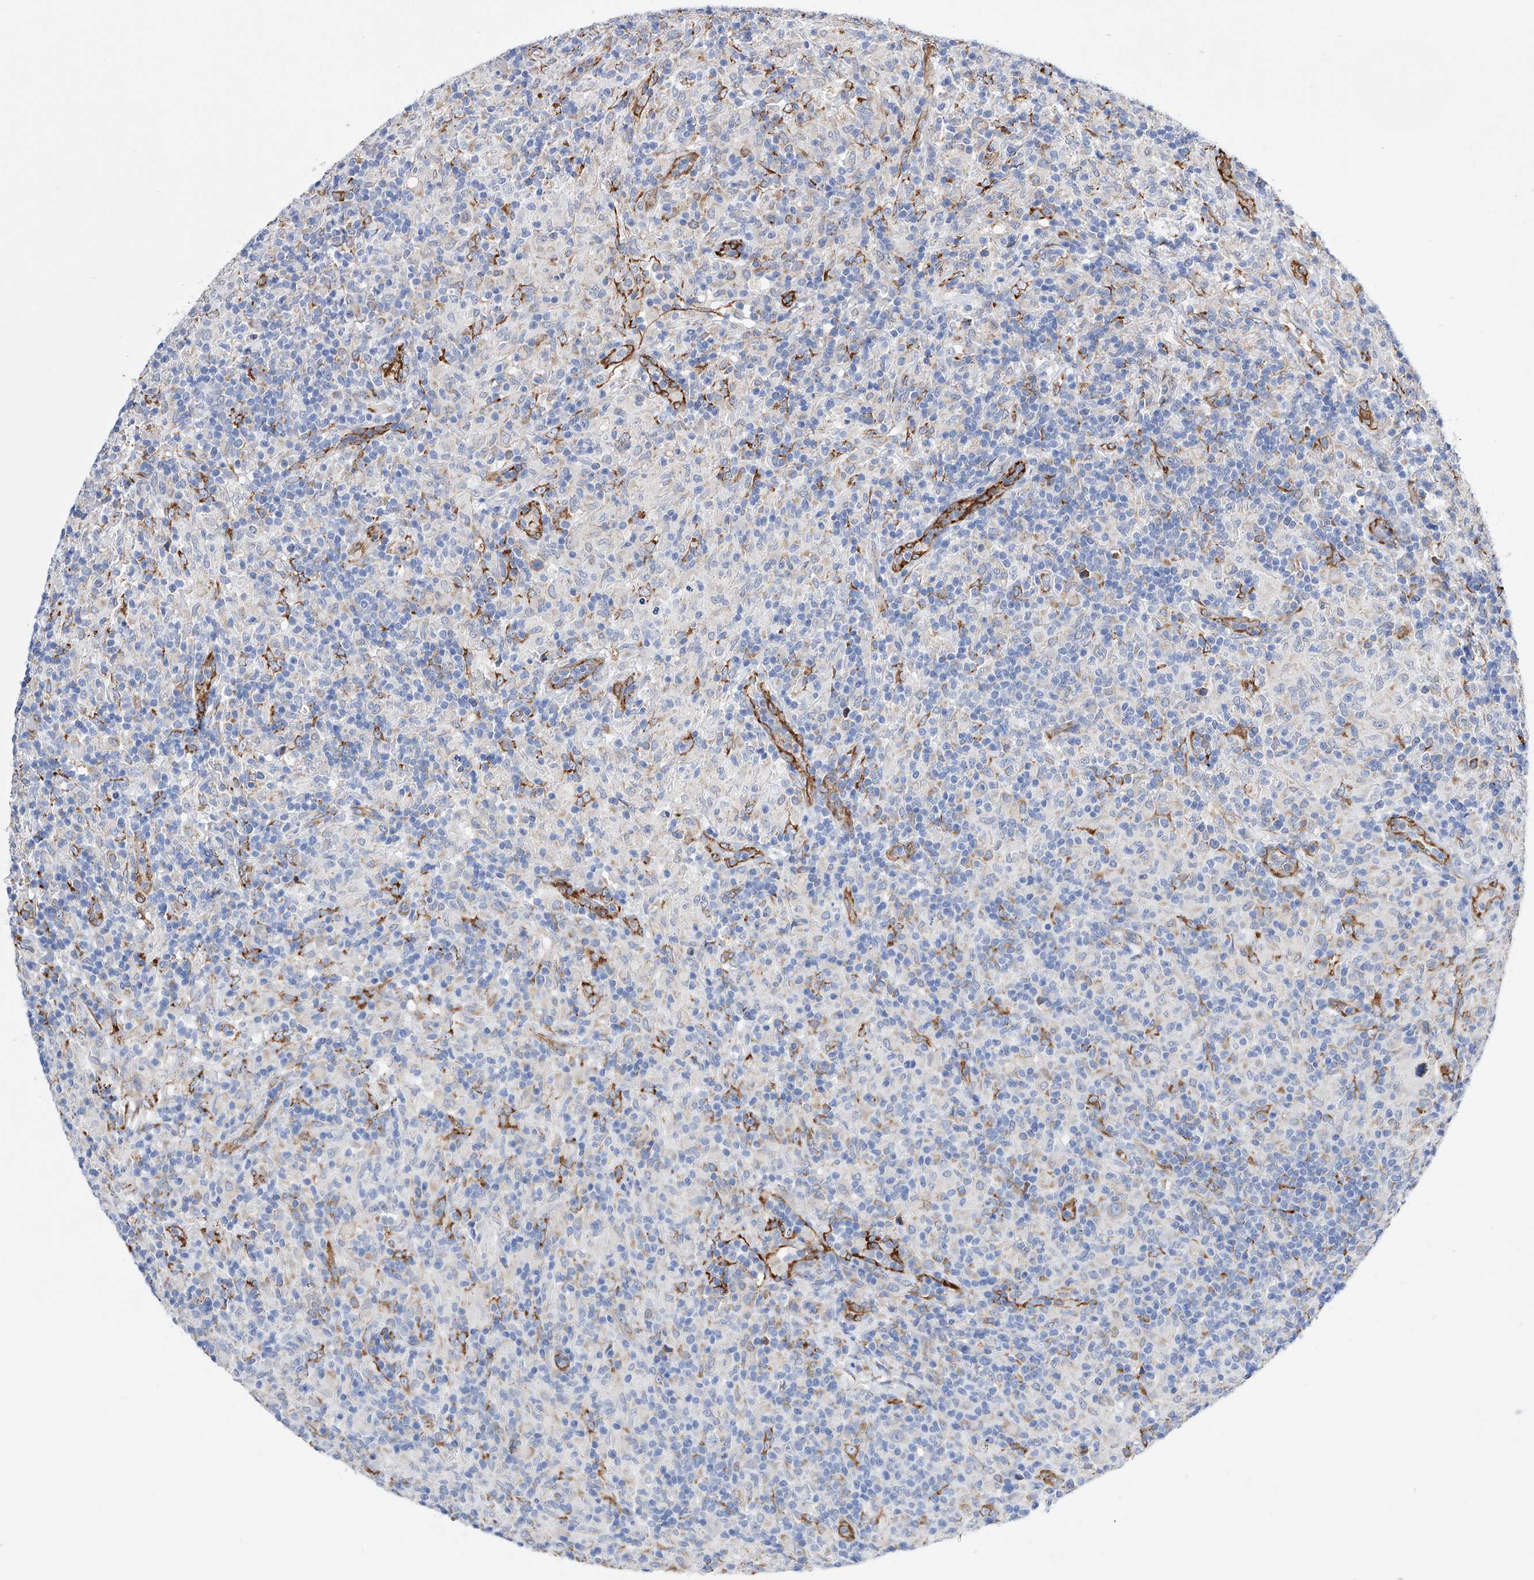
{"staining": {"intensity": "negative", "quantity": "none", "location": "none"}, "tissue": "lymphoma", "cell_type": "Tumor cells", "image_type": "cancer", "snomed": [{"axis": "morphology", "description": "Hodgkin's disease, NOS"}, {"axis": "topography", "description": "Lymph node"}], "caption": "High power microscopy image of an IHC micrograph of lymphoma, revealing no significant positivity in tumor cells.", "gene": "PDIA5", "patient": {"sex": "male", "age": 70}}